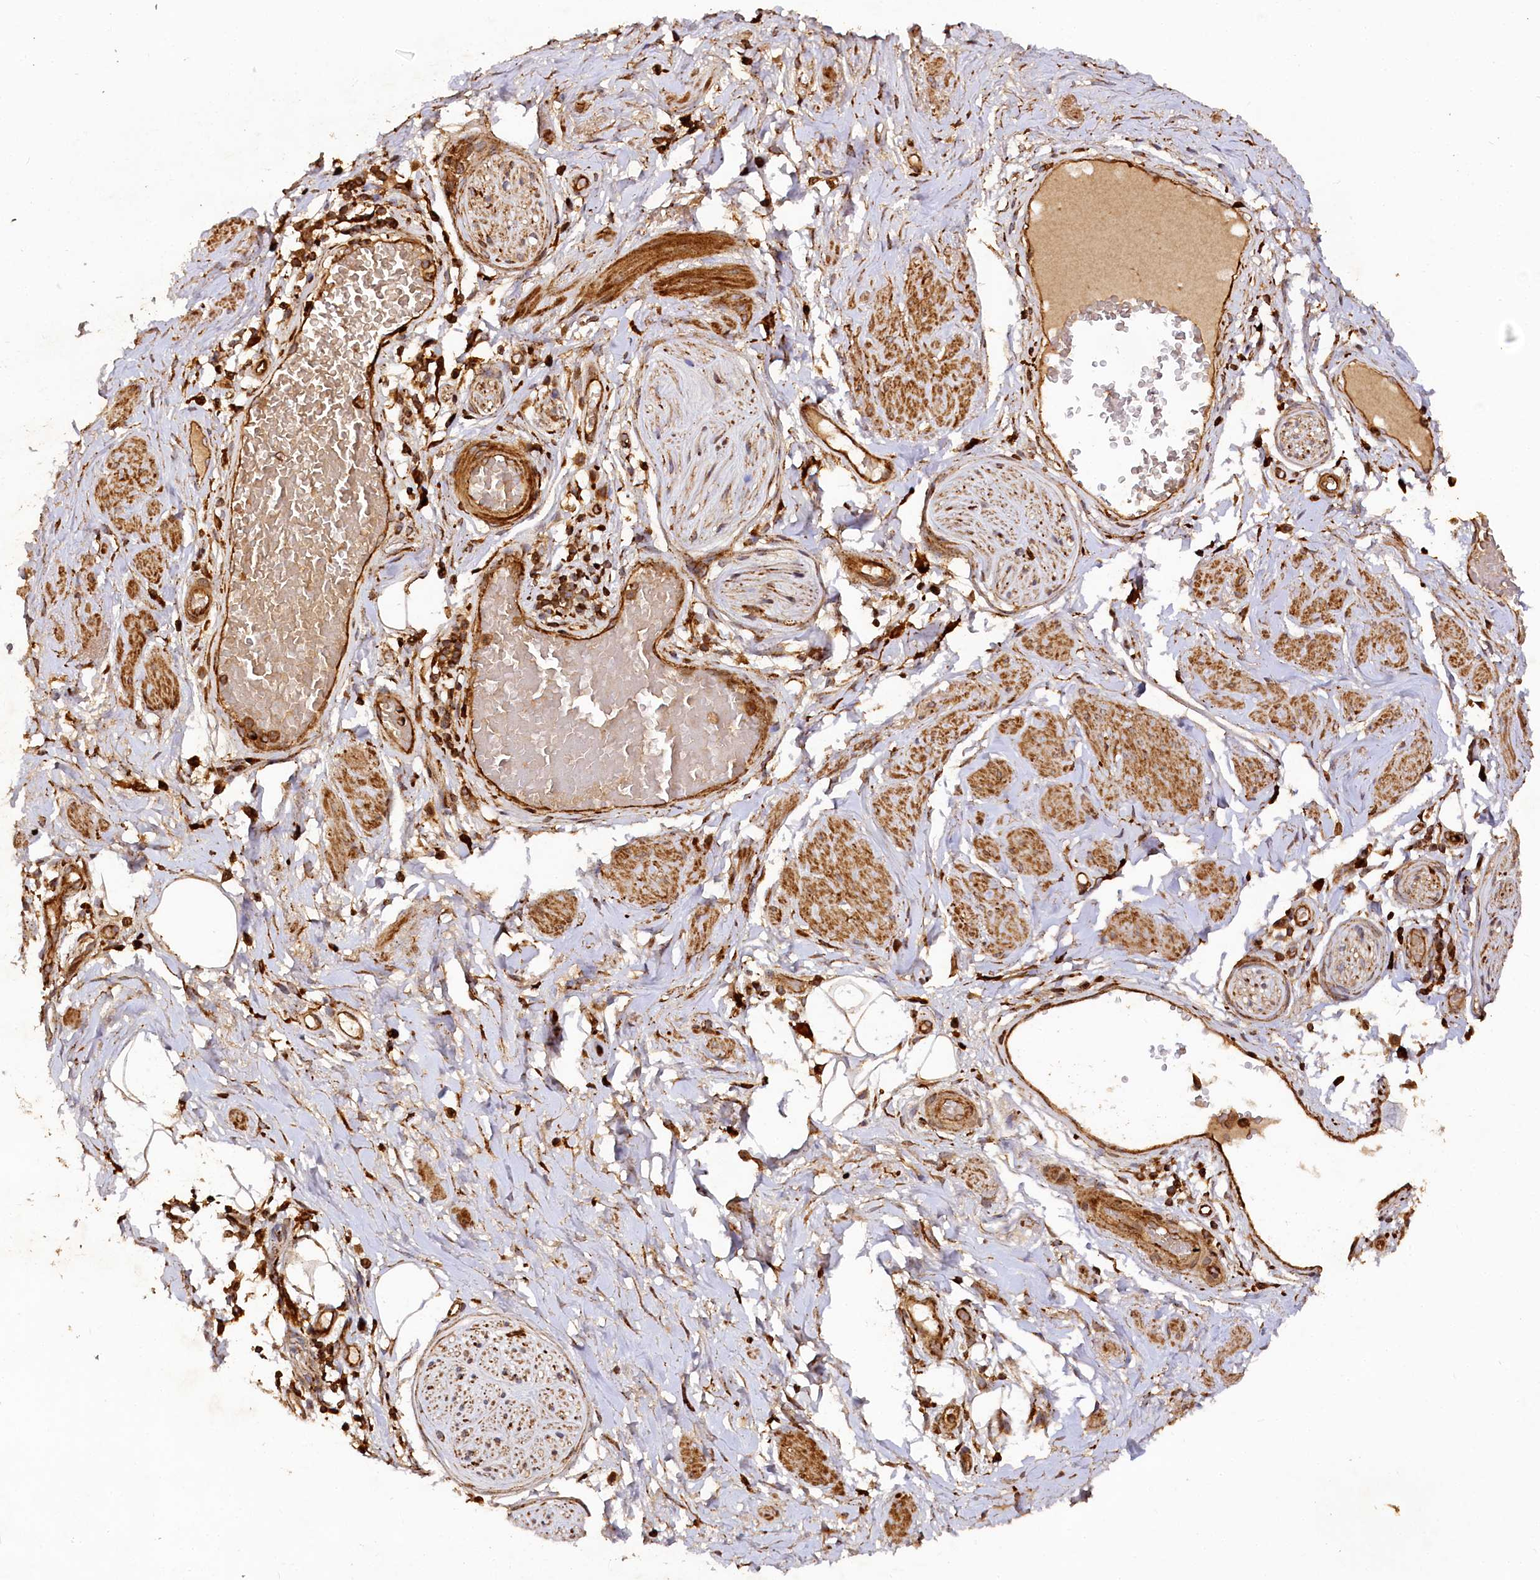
{"staining": {"intensity": "moderate", "quantity": ">75%", "location": "cytoplasmic/membranous"}, "tissue": "adipose tissue", "cell_type": "Adipocytes", "image_type": "normal", "snomed": [{"axis": "morphology", "description": "Normal tissue, NOS"}, {"axis": "morphology", "description": "Adenocarcinoma, NOS"}, {"axis": "topography", "description": "Rectum"}, {"axis": "topography", "description": "Vagina"}, {"axis": "topography", "description": "Peripheral nerve tissue"}], "caption": "High-magnification brightfield microscopy of unremarkable adipose tissue stained with DAB (brown) and counterstained with hematoxylin (blue). adipocytes exhibit moderate cytoplasmic/membranous expression is identified in about>75% of cells. (DAB (3,3'-diaminobenzidine) IHC with brightfield microscopy, high magnification).", "gene": "WDR73", "patient": {"sex": "female", "age": 71}}